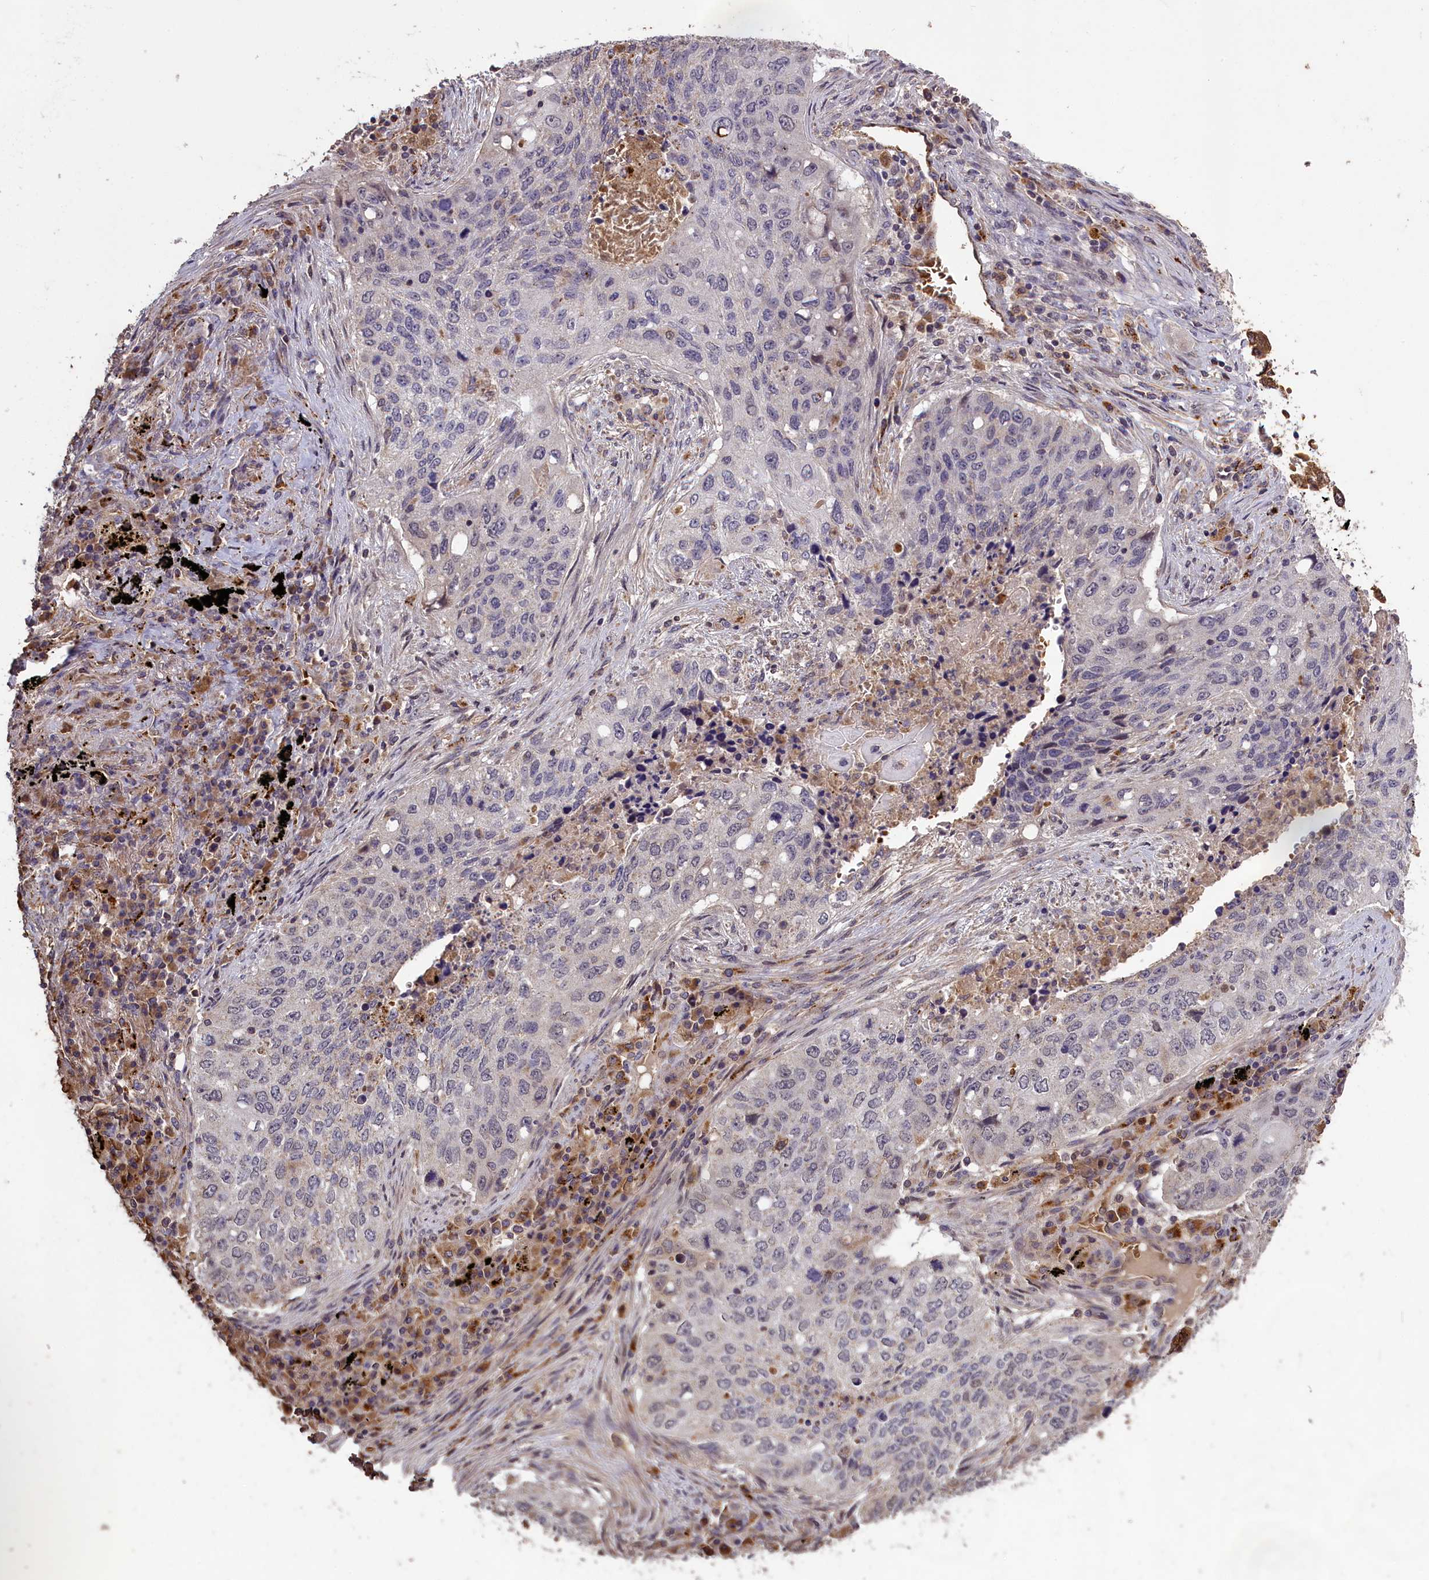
{"staining": {"intensity": "negative", "quantity": "none", "location": "none"}, "tissue": "lung cancer", "cell_type": "Tumor cells", "image_type": "cancer", "snomed": [{"axis": "morphology", "description": "Squamous cell carcinoma, NOS"}, {"axis": "topography", "description": "Lung"}], "caption": "This is an IHC micrograph of human lung cancer. There is no positivity in tumor cells.", "gene": "CLRN2", "patient": {"sex": "female", "age": 63}}